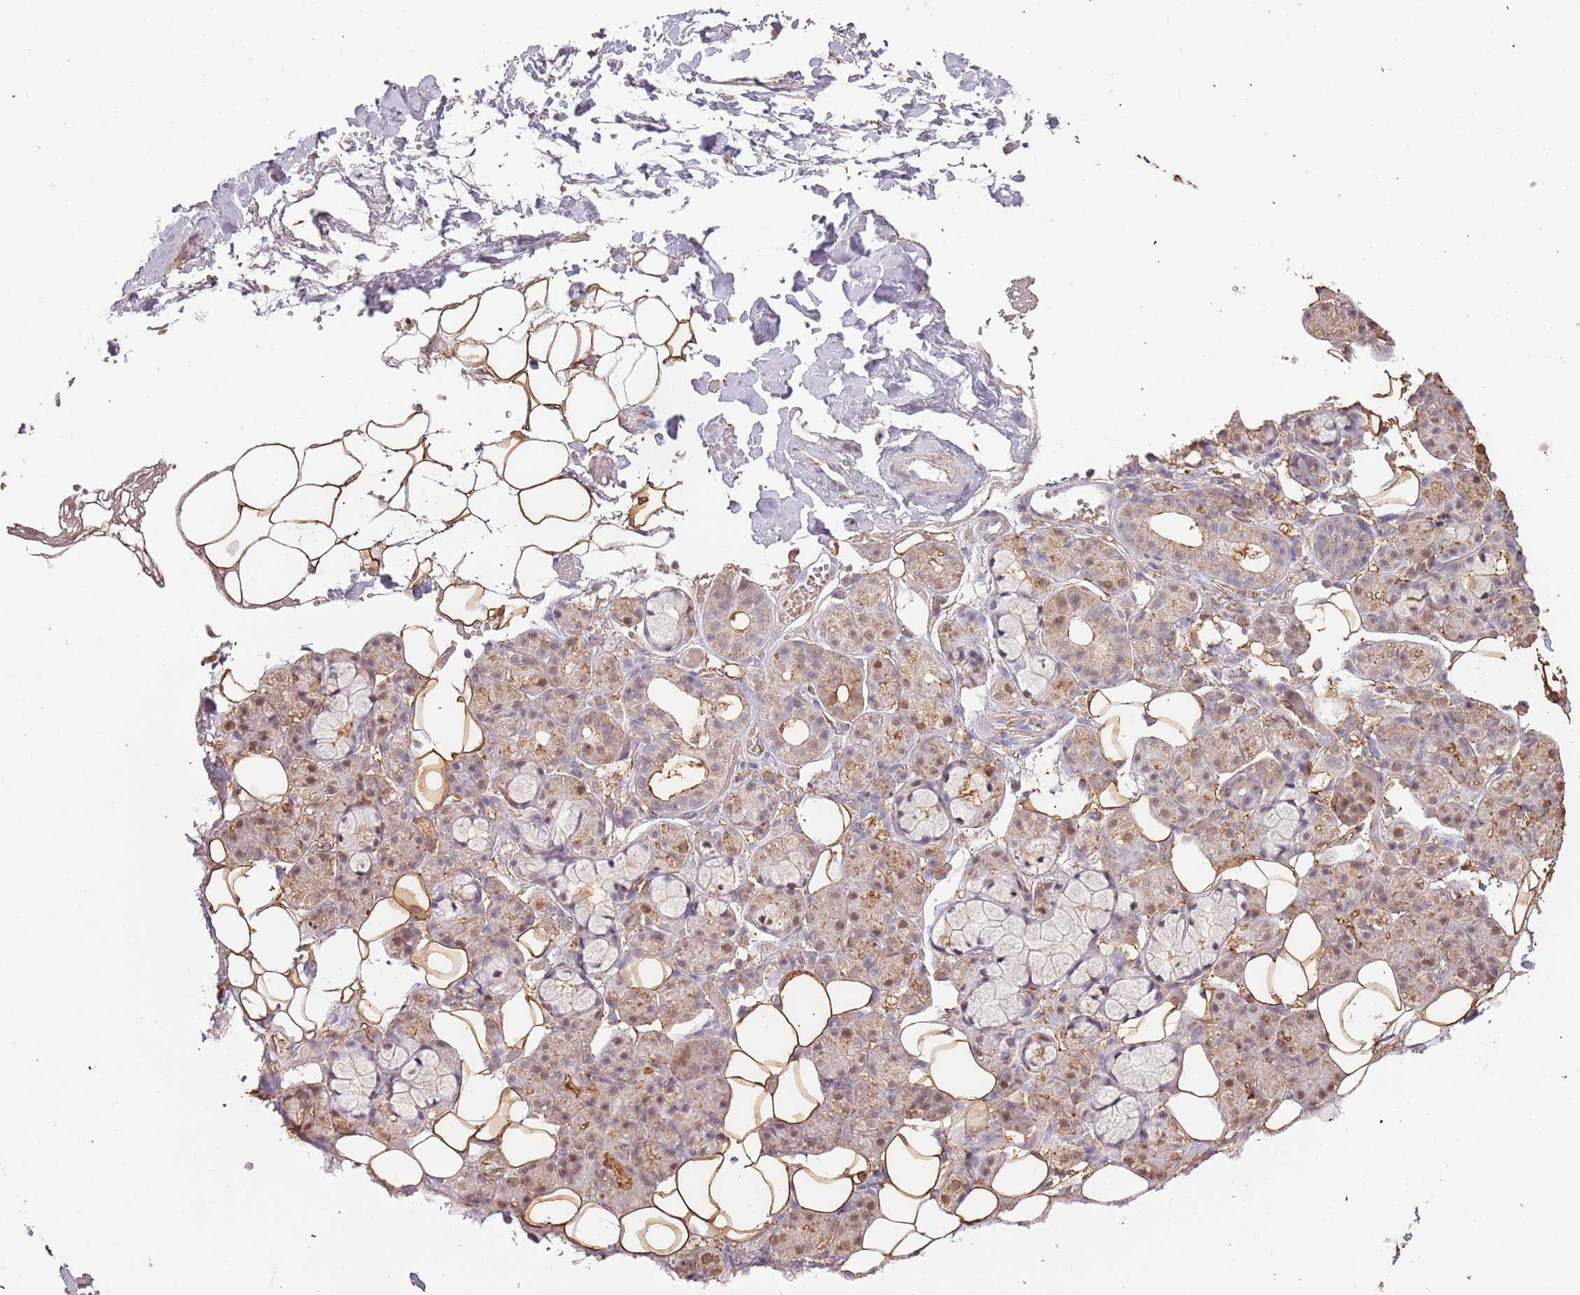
{"staining": {"intensity": "moderate", "quantity": ">75%", "location": "cytoplasmic/membranous,nuclear"}, "tissue": "salivary gland", "cell_type": "Glandular cells", "image_type": "normal", "snomed": [{"axis": "morphology", "description": "Normal tissue, NOS"}, {"axis": "topography", "description": "Salivary gland"}], "caption": "Immunohistochemical staining of benign human salivary gland displays moderate cytoplasmic/membranous,nuclear protein expression in about >75% of glandular cells.", "gene": "ATOSB", "patient": {"sex": "male", "age": 63}}